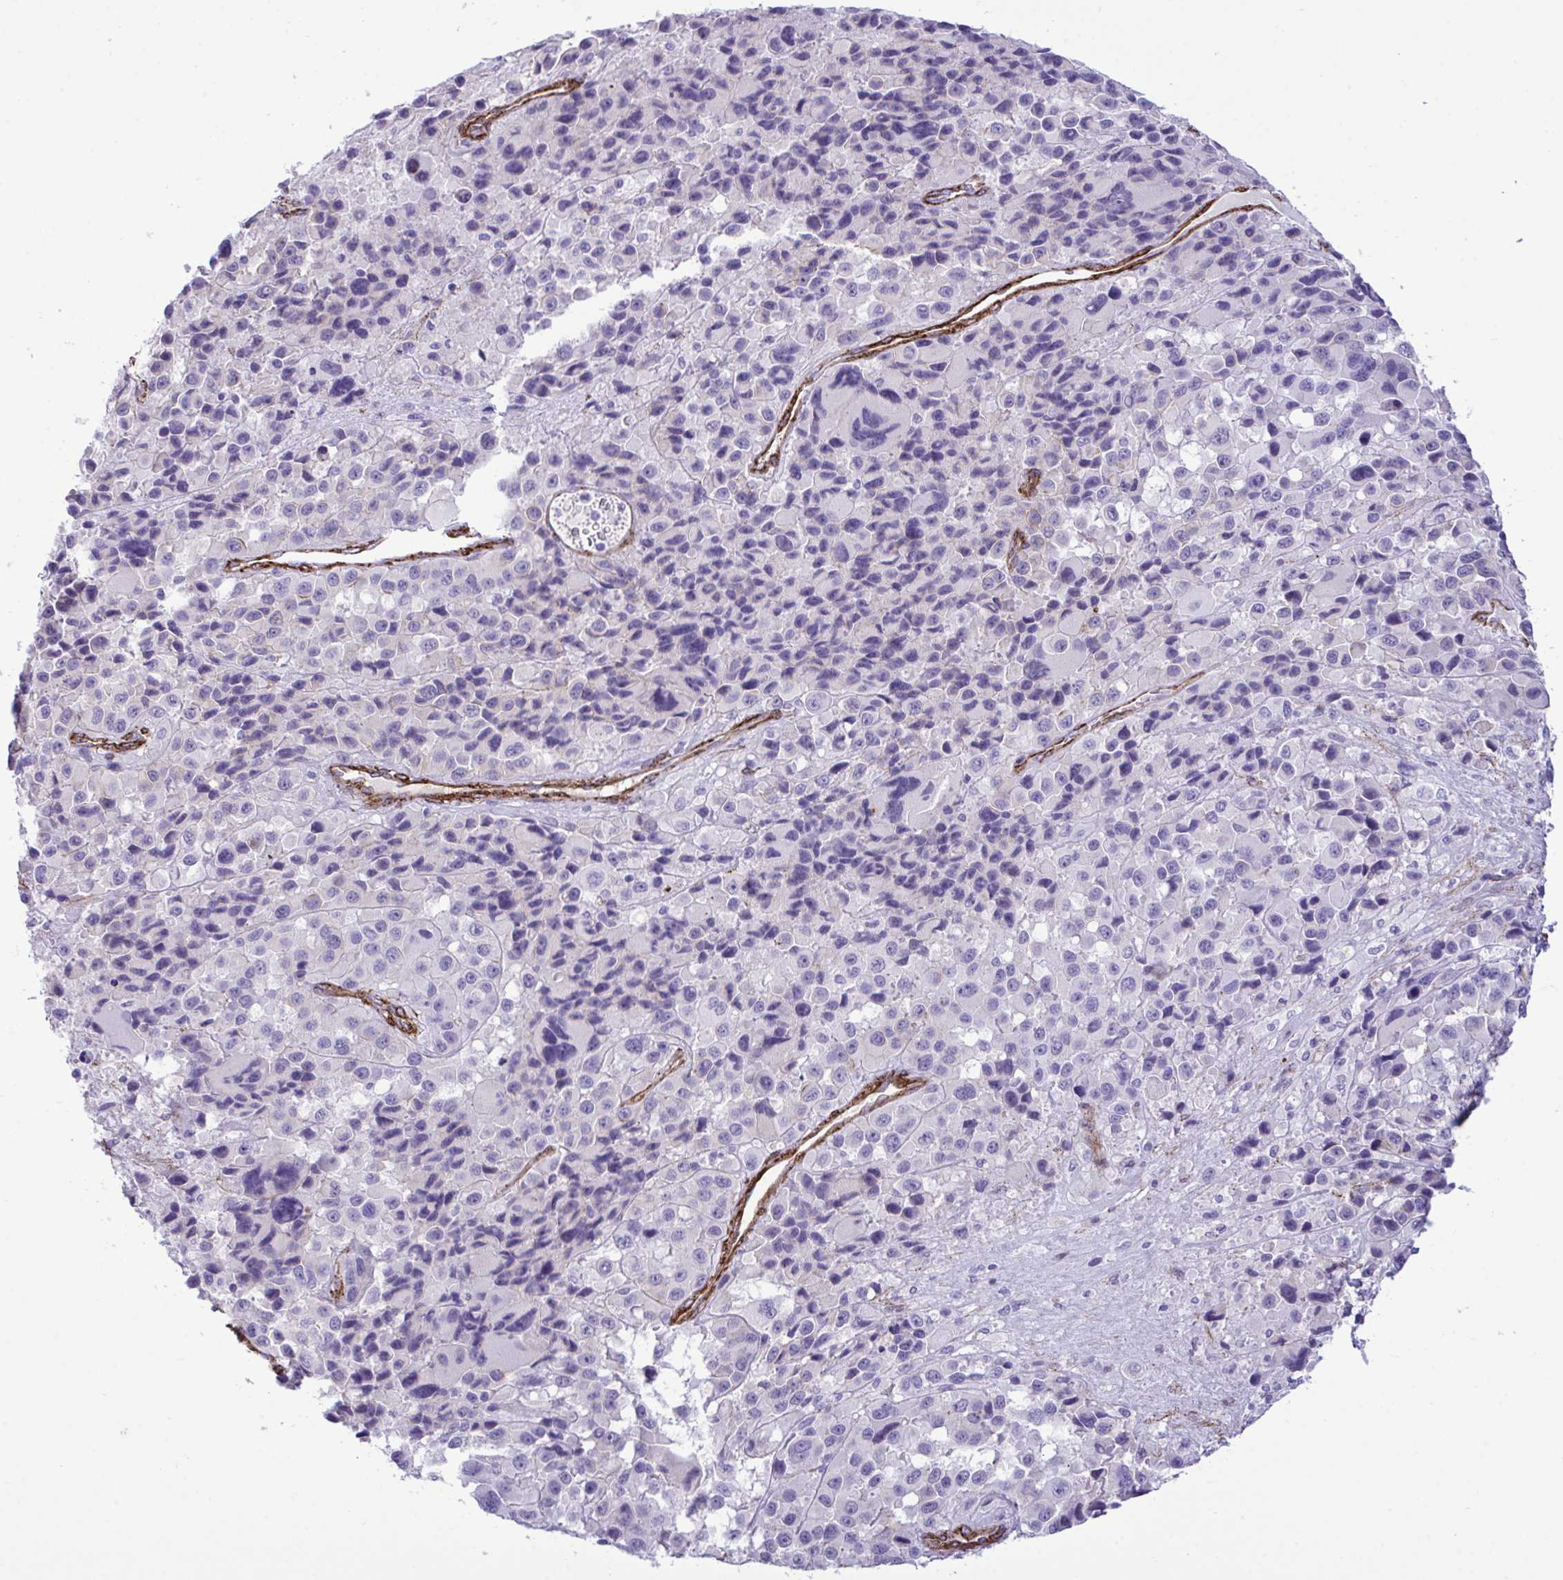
{"staining": {"intensity": "negative", "quantity": "none", "location": "none"}, "tissue": "melanoma", "cell_type": "Tumor cells", "image_type": "cancer", "snomed": [{"axis": "morphology", "description": "Malignant melanoma, Metastatic site"}, {"axis": "topography", "description": "Lymph node"}], "caption": "Tumor cells show no significant protein expression in malignant melanoma (metastatic site). (Stains: DAB immunohistochemistry with hematoxylin counter stain, Microscopy: brightfield microscopy at high magnification).", "gene": "SYNPO2L", "patient": {"sex": "female", "age": 65}}